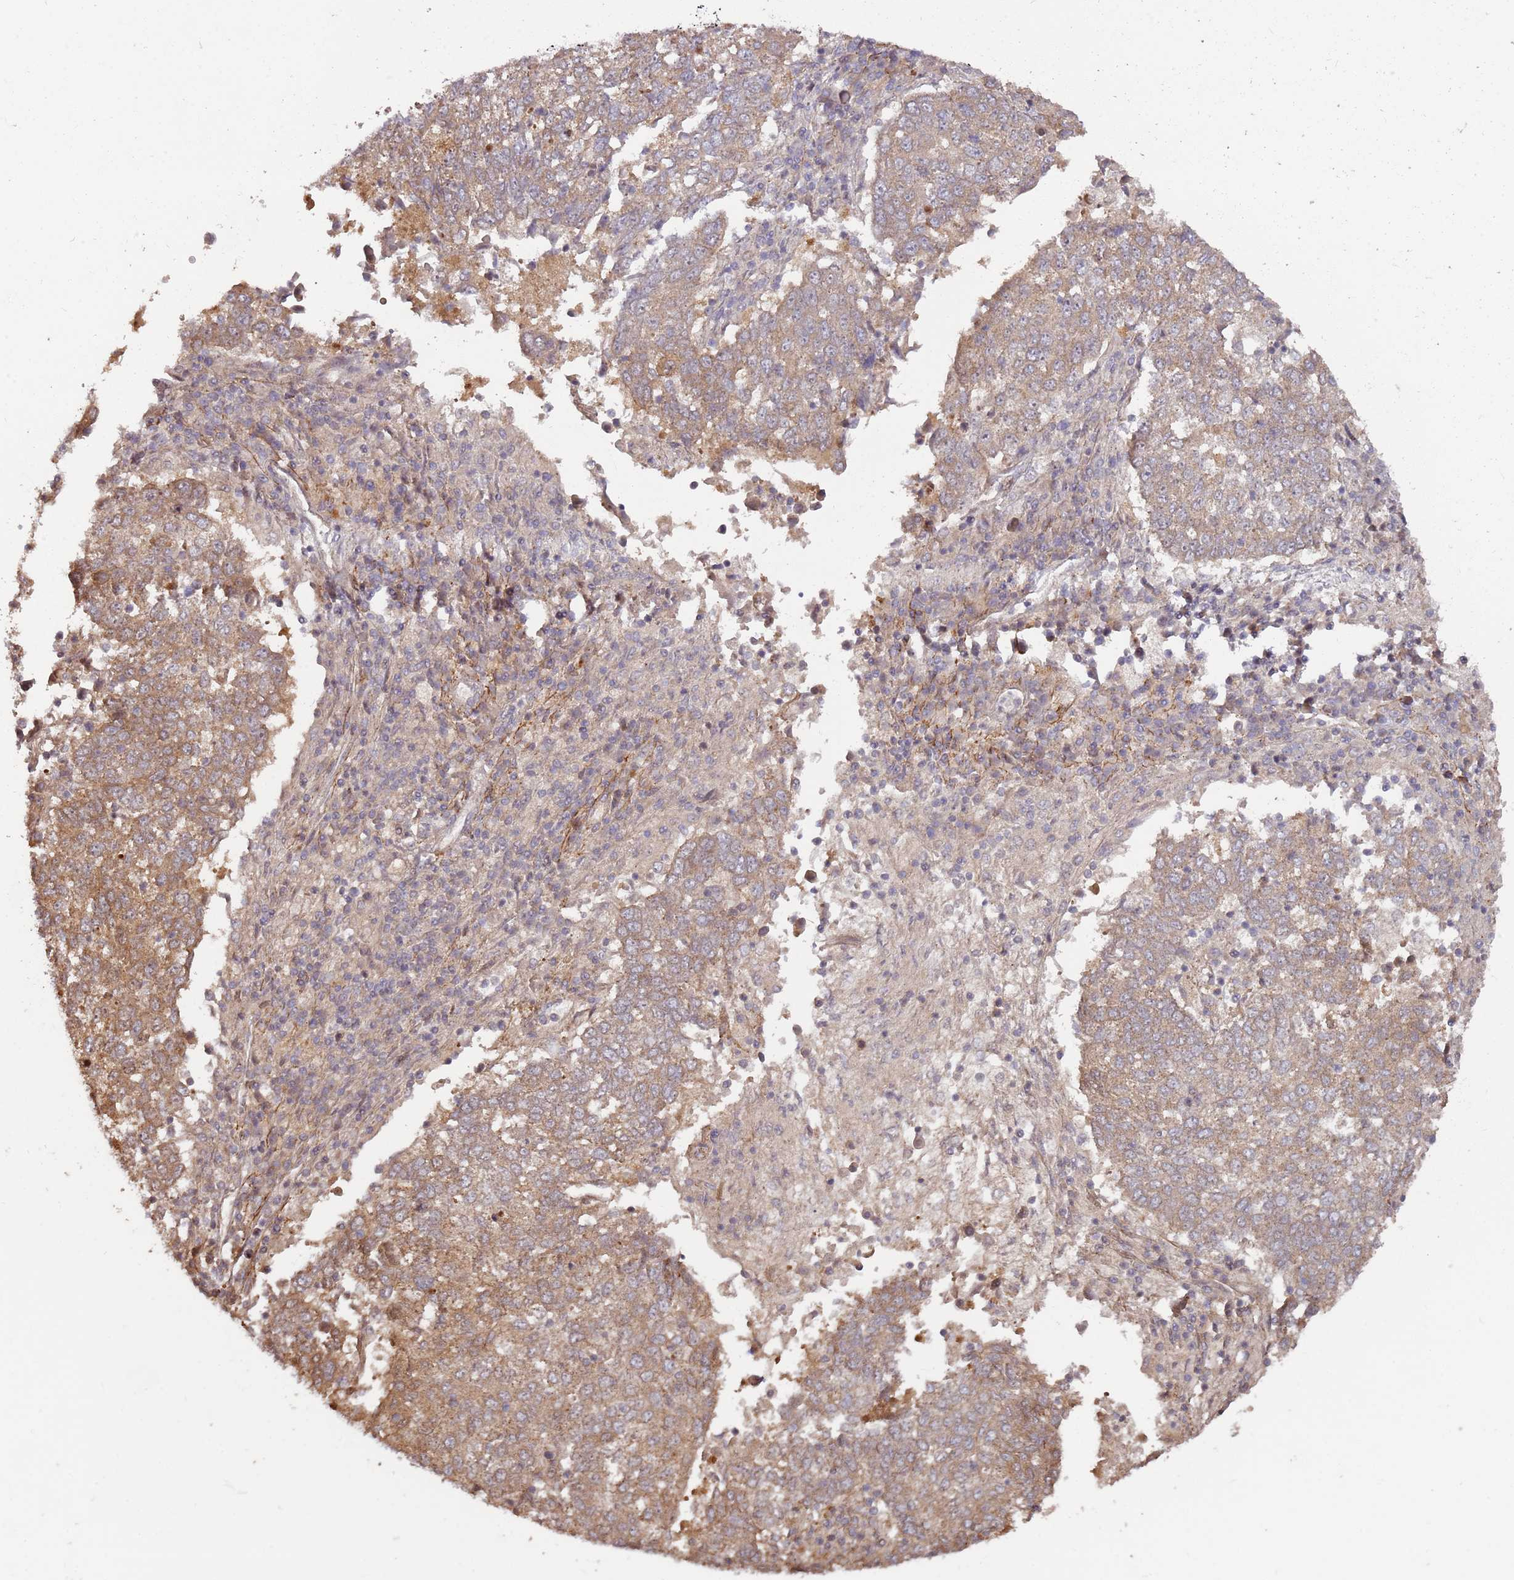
{"staining": {"intensity": "moderate", "quantity": "25%-75%", "location": "cytoplasmic/membranous"}, "tissue": "lung cancer", "cell_type": "Tumor cells", "image_type": "cancer", "snomed": [{"axis": "morphology", "description": "Squamous cell carcinoma, NOS"}, {"axis": "topography", "description": "Lung"}], "caption": "DAB (3,3'-diaminobenzidine) immunohistochemical staining of squamous cell carcinoma (lung) demonstrates moderate cytoplasmic/membranous protein expression in about 25%-75% of tumor cells. The protein of interest is shown in brown color, while the nuclei are stained blue.", "gene": "RHBDL1", "patient": {"sex": "male", "age": 73}}